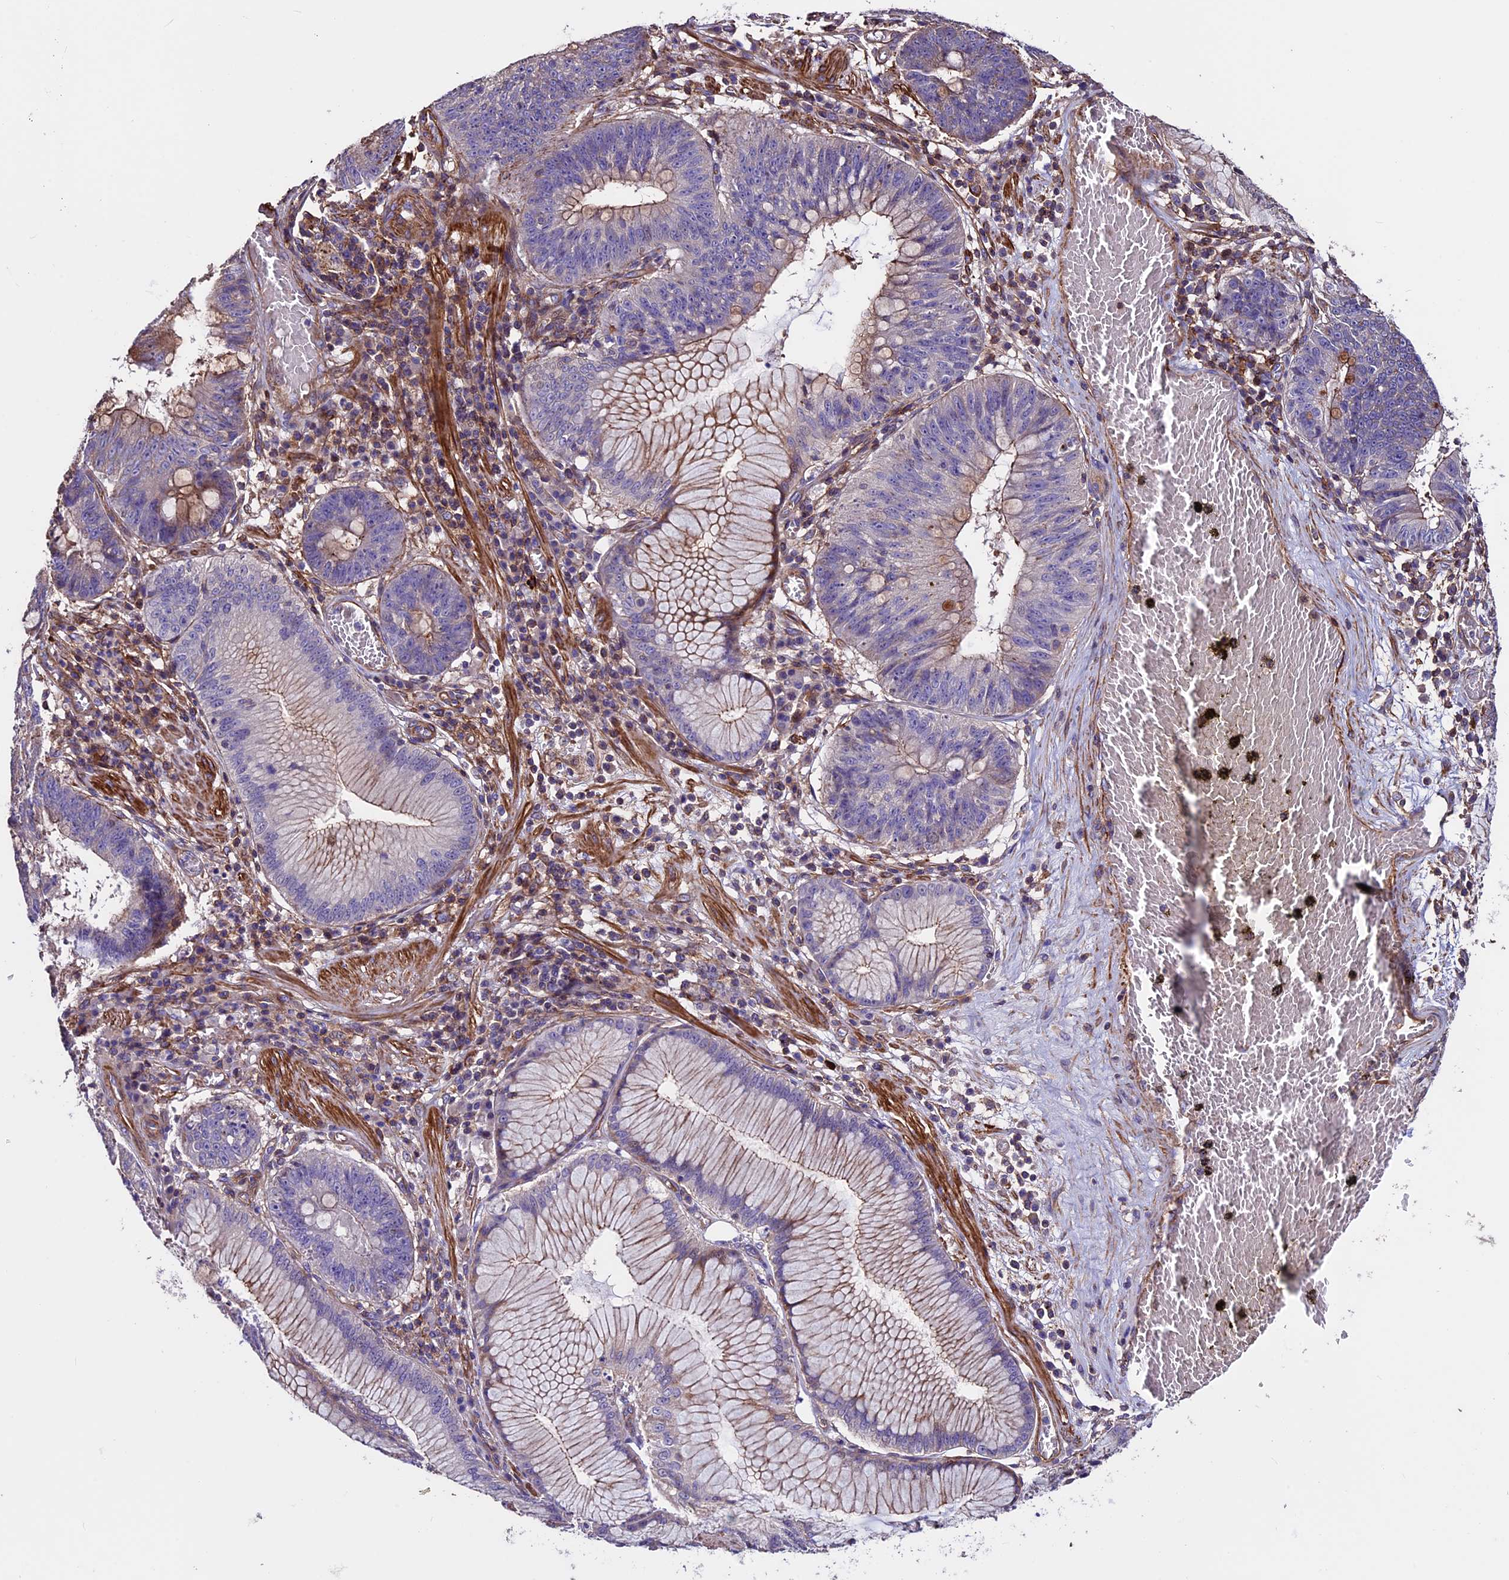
{"staining": {"intensity": "weak", "quantity": "25%-75%", "location": "cytoplasmic/membranous"}, "tissue": "stomach cancer", "cell_type": "Tumor cells", "image_type": "cancer", "snomed": [{"axis": "morphology", "description": "Adenocarcinoma, NOS"}, {"axis": "topography", "description": "Stomach"}], "caption": "Immunohistochemical staining of human adenocarcinoma (stomach) reveals weak cytoplasmic/membranous protein staining in about 25%-75% of tumor cells. (Stains: DAB (3,3'-diaminobenzidine) in brown, nuclei in blue, Microscopy: brightfield microscopy at high magnification).", "gene": "EVA1B", "patient": {"sex": "male", "age": 59}}